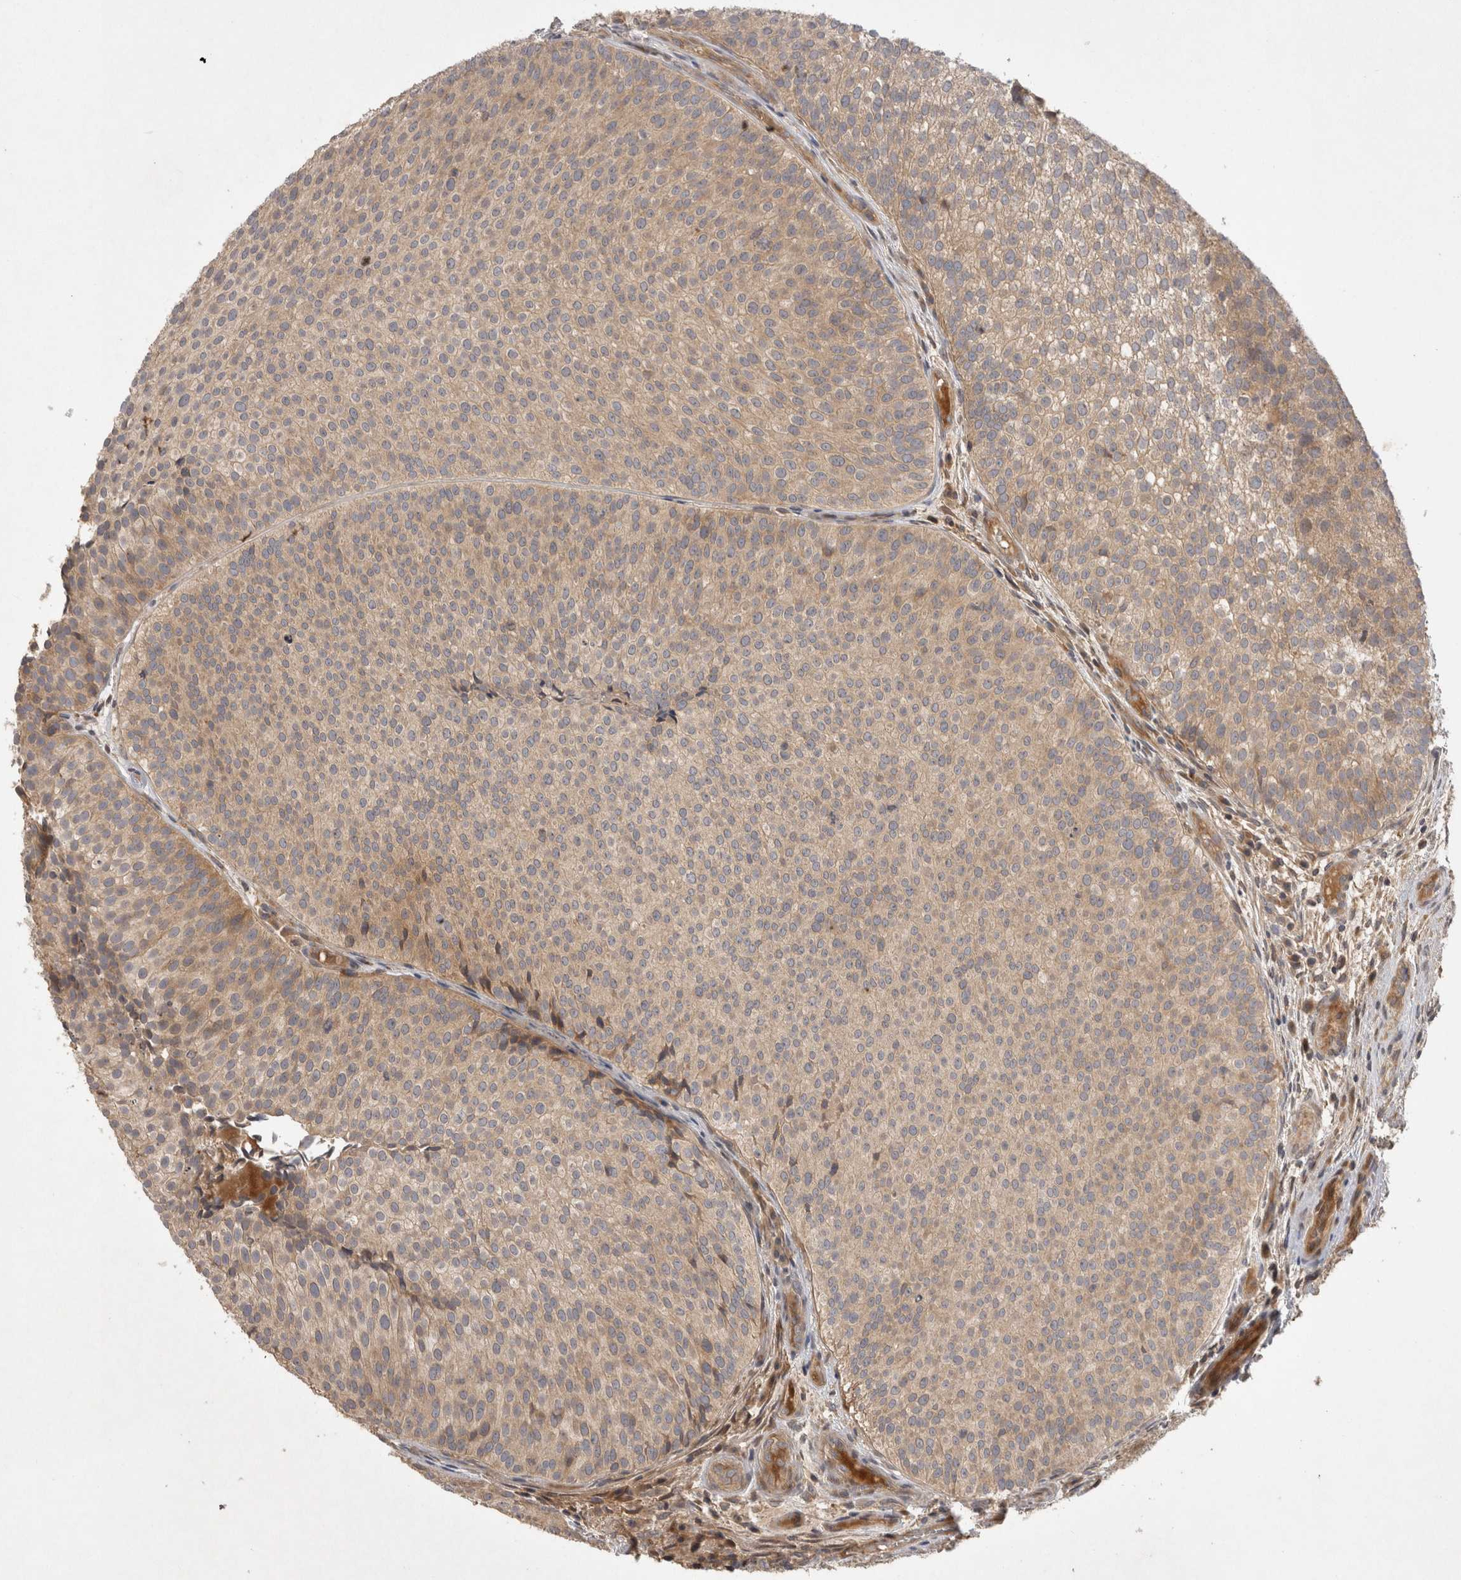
{"staining": {"intensity": "weak", "quantity": "<25%", "location": "cytoplasmic/membranous"}, "tissue": "urothelial cancer", "cell_type": "Tumor cells", "image_type": "cancer", "snomed": [{"axis": "morphology", "description": "Urothelial carcinoma, Low grade"}, {"axis": "topography", "description": "Urinary bladder"}], "caption": "A micrograph of urothelial cancer stained for a protein exhibits no brown staining in tumor cells.", "gene": "PPP1R42", "patient": {"sex": "male", "age": 86}}